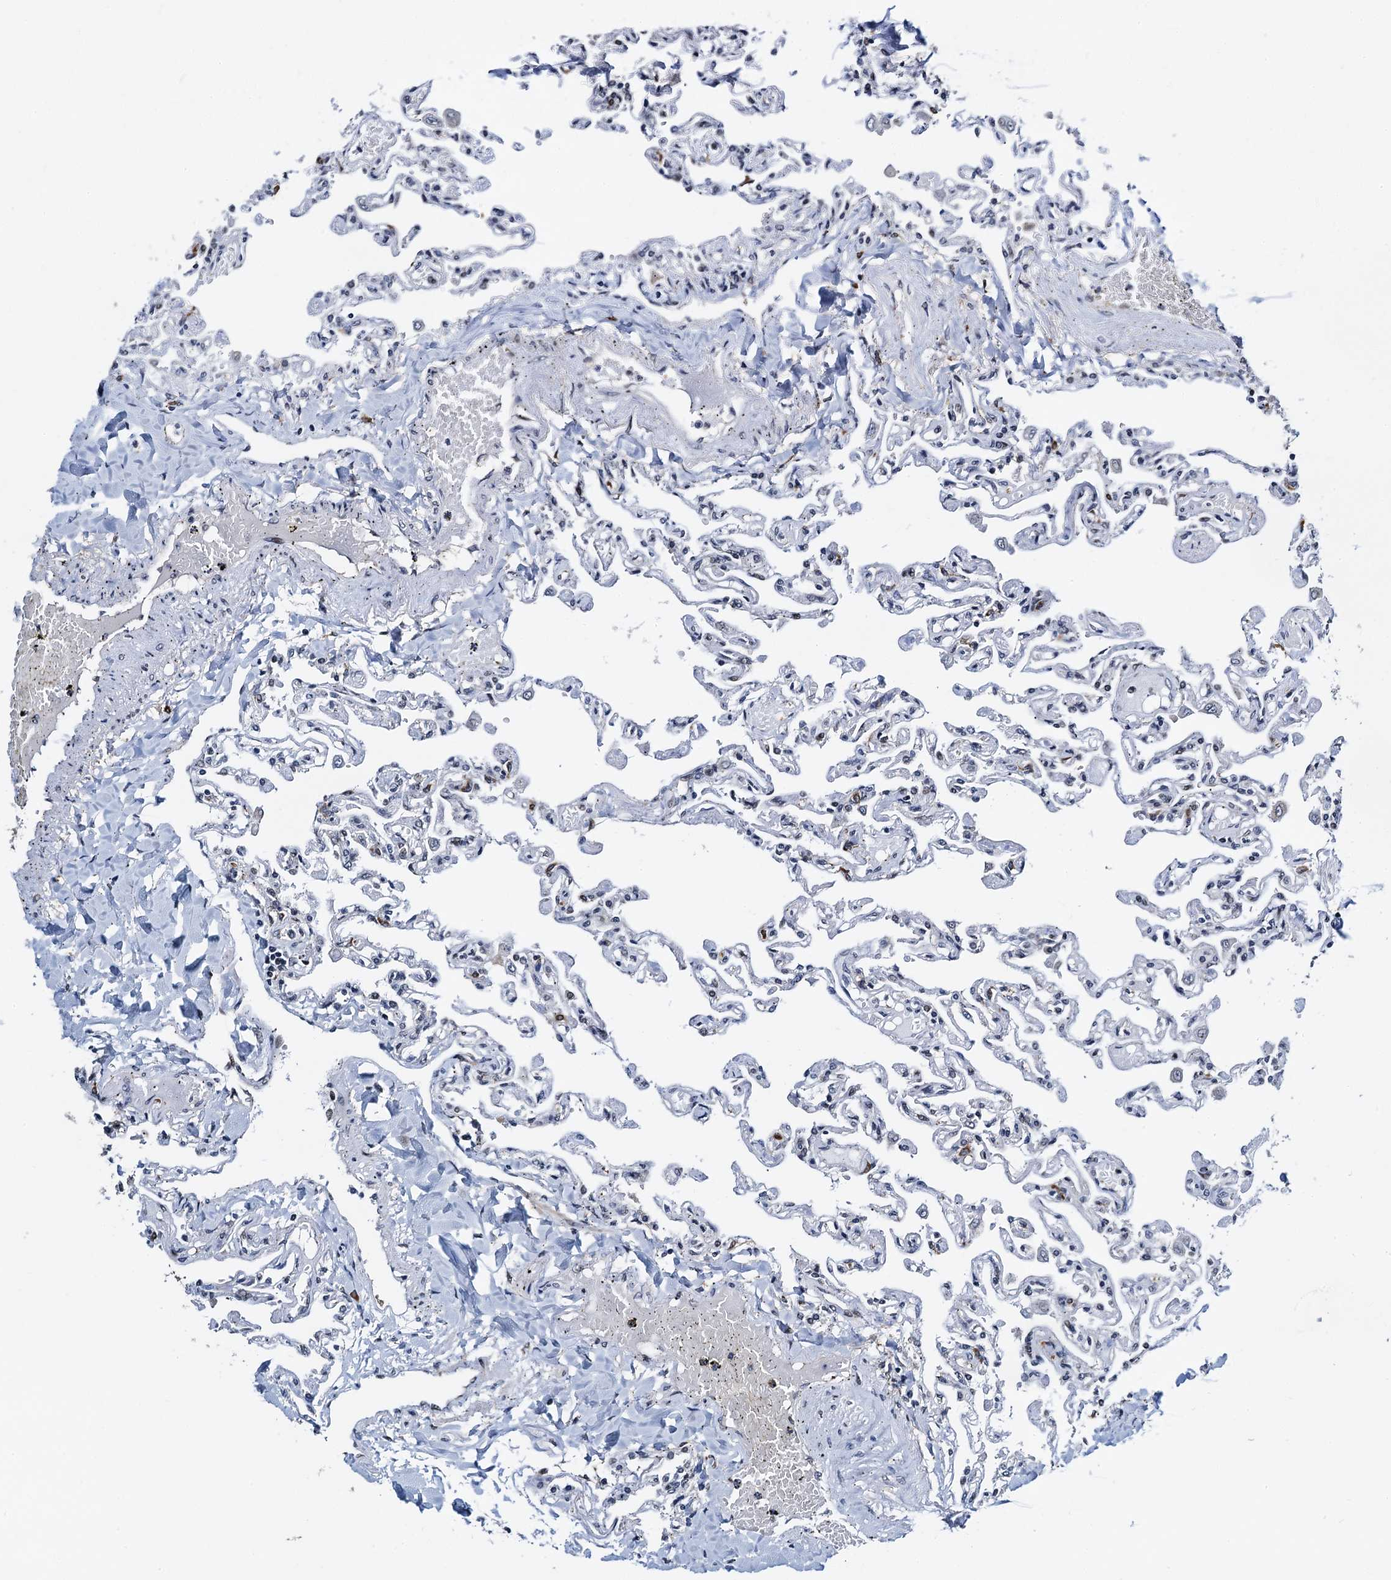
{"staining": {"intensity": "negative", "quantity": "none", "location": "none"}, "tissue": "lung", "cell_type": "Alveolar cells", "image_type": "normal", "snomed": [{"axis": "morphology", "description": "Normal tissue, NOS"}, {"axis": "topography", "description": "Lung"}], "caption": "Immunohistochemistry of normal lung reveals no staining in alveolar cells. The staining was performed using DAB to visualize the protein expression in brown, while the nuclei were stained in blue with hematoxylin (Magnification: 20x).", "gene": "FAM222A", "patient": {"sex": "male", "age": 21}}